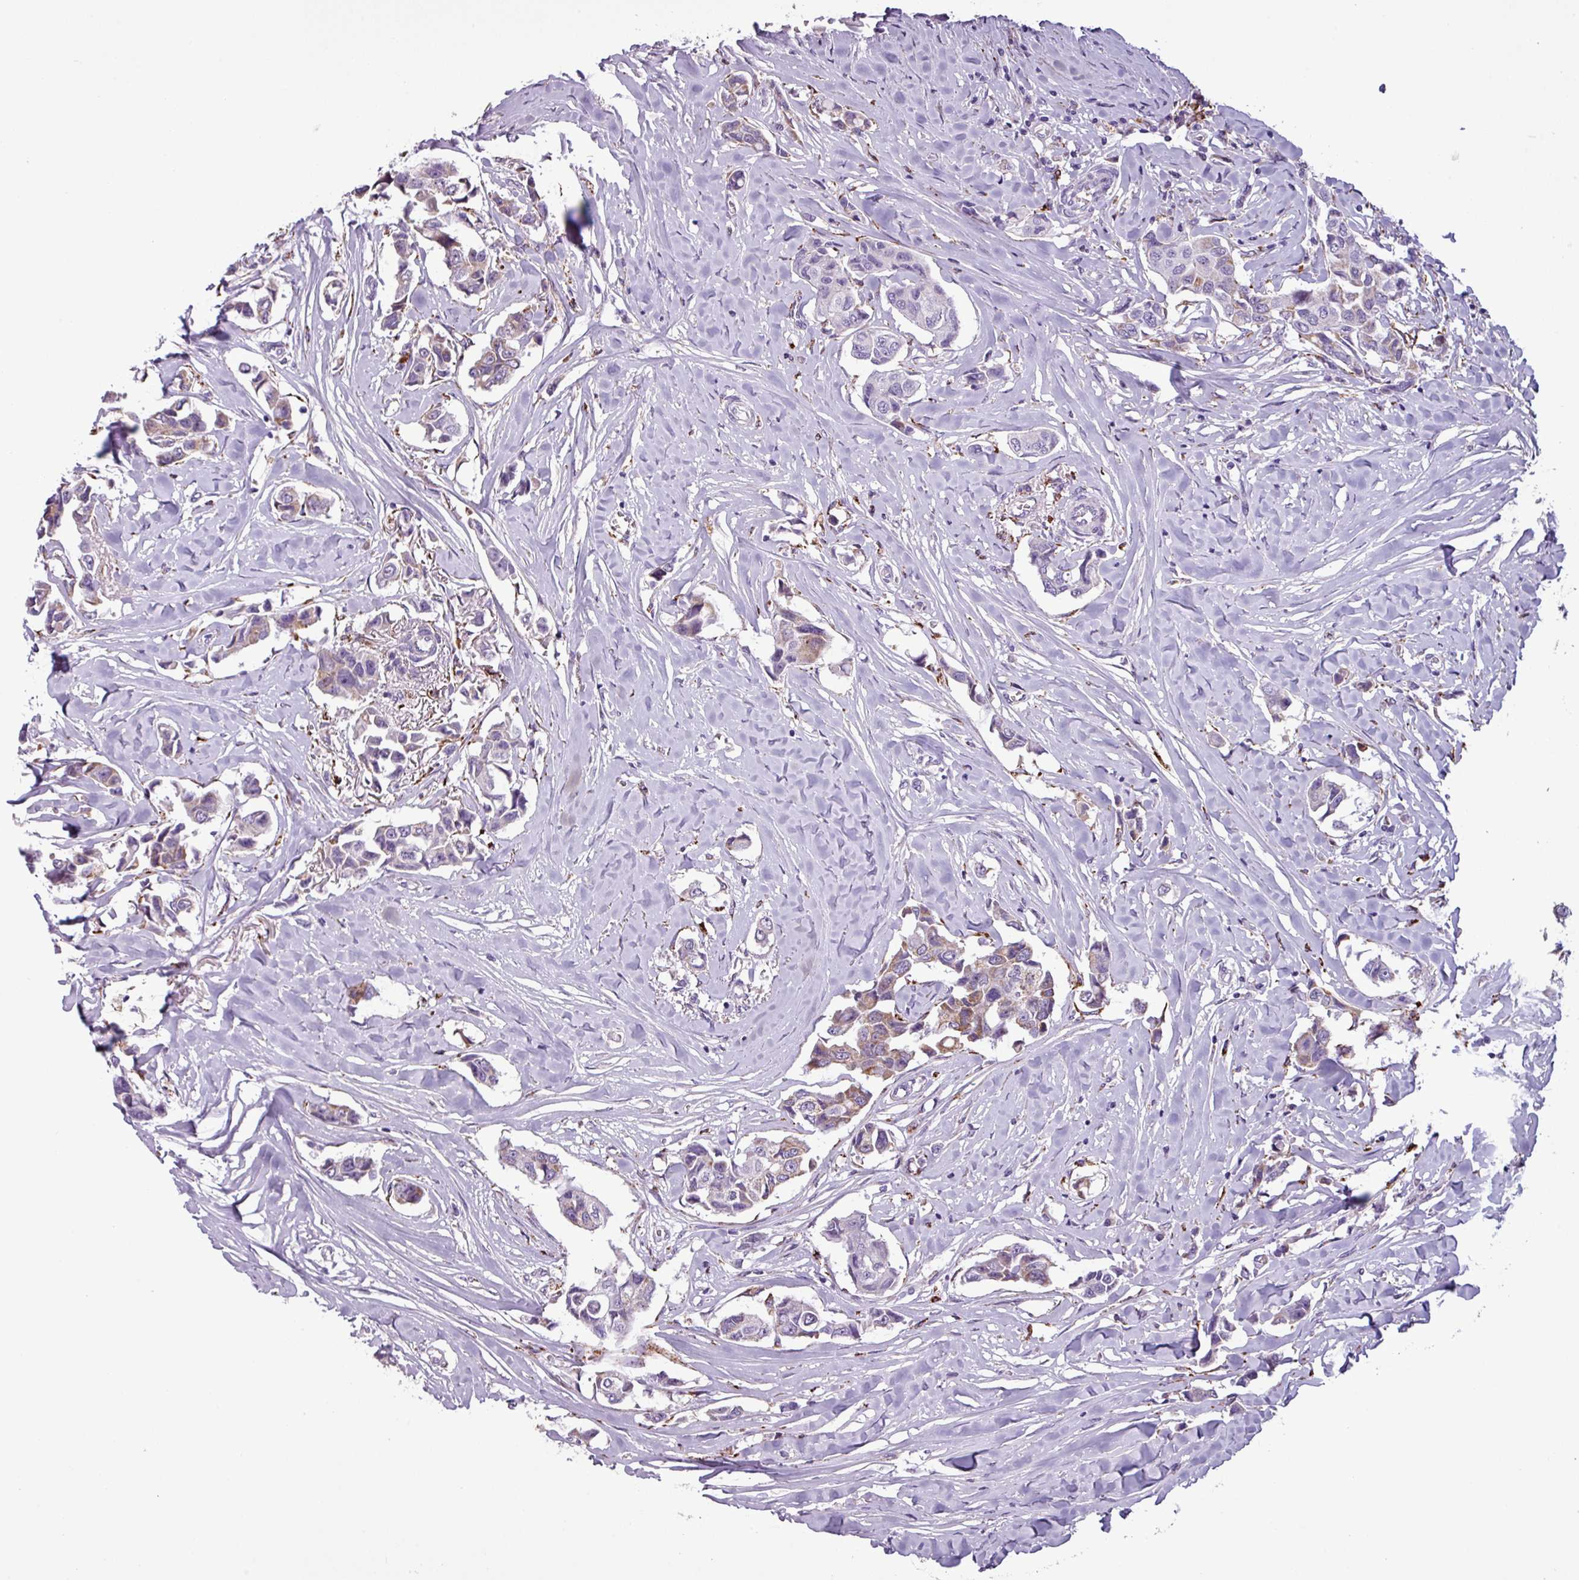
{"staining": {"intensity": "moderate", "quantity": "<25%", "location": "cytoplasmic/membranous"}, "tissue": "breast cancer", "cell_type": "Tumor cells", "image_type": "cancer", "snomed": [{"axis": "morphology", "description": "Duct carcinoma"}, {"axis": "topography", "description": "Breast"}], "caption": "Tumor cells reveal low levels of moderate cytoplasmic/membranous staining in approximately <25% of cells in human breast cancer (invasive ductal carcinoma).", "gene": "ZNF667", "patient": {"sex": "female", "age": 80}}